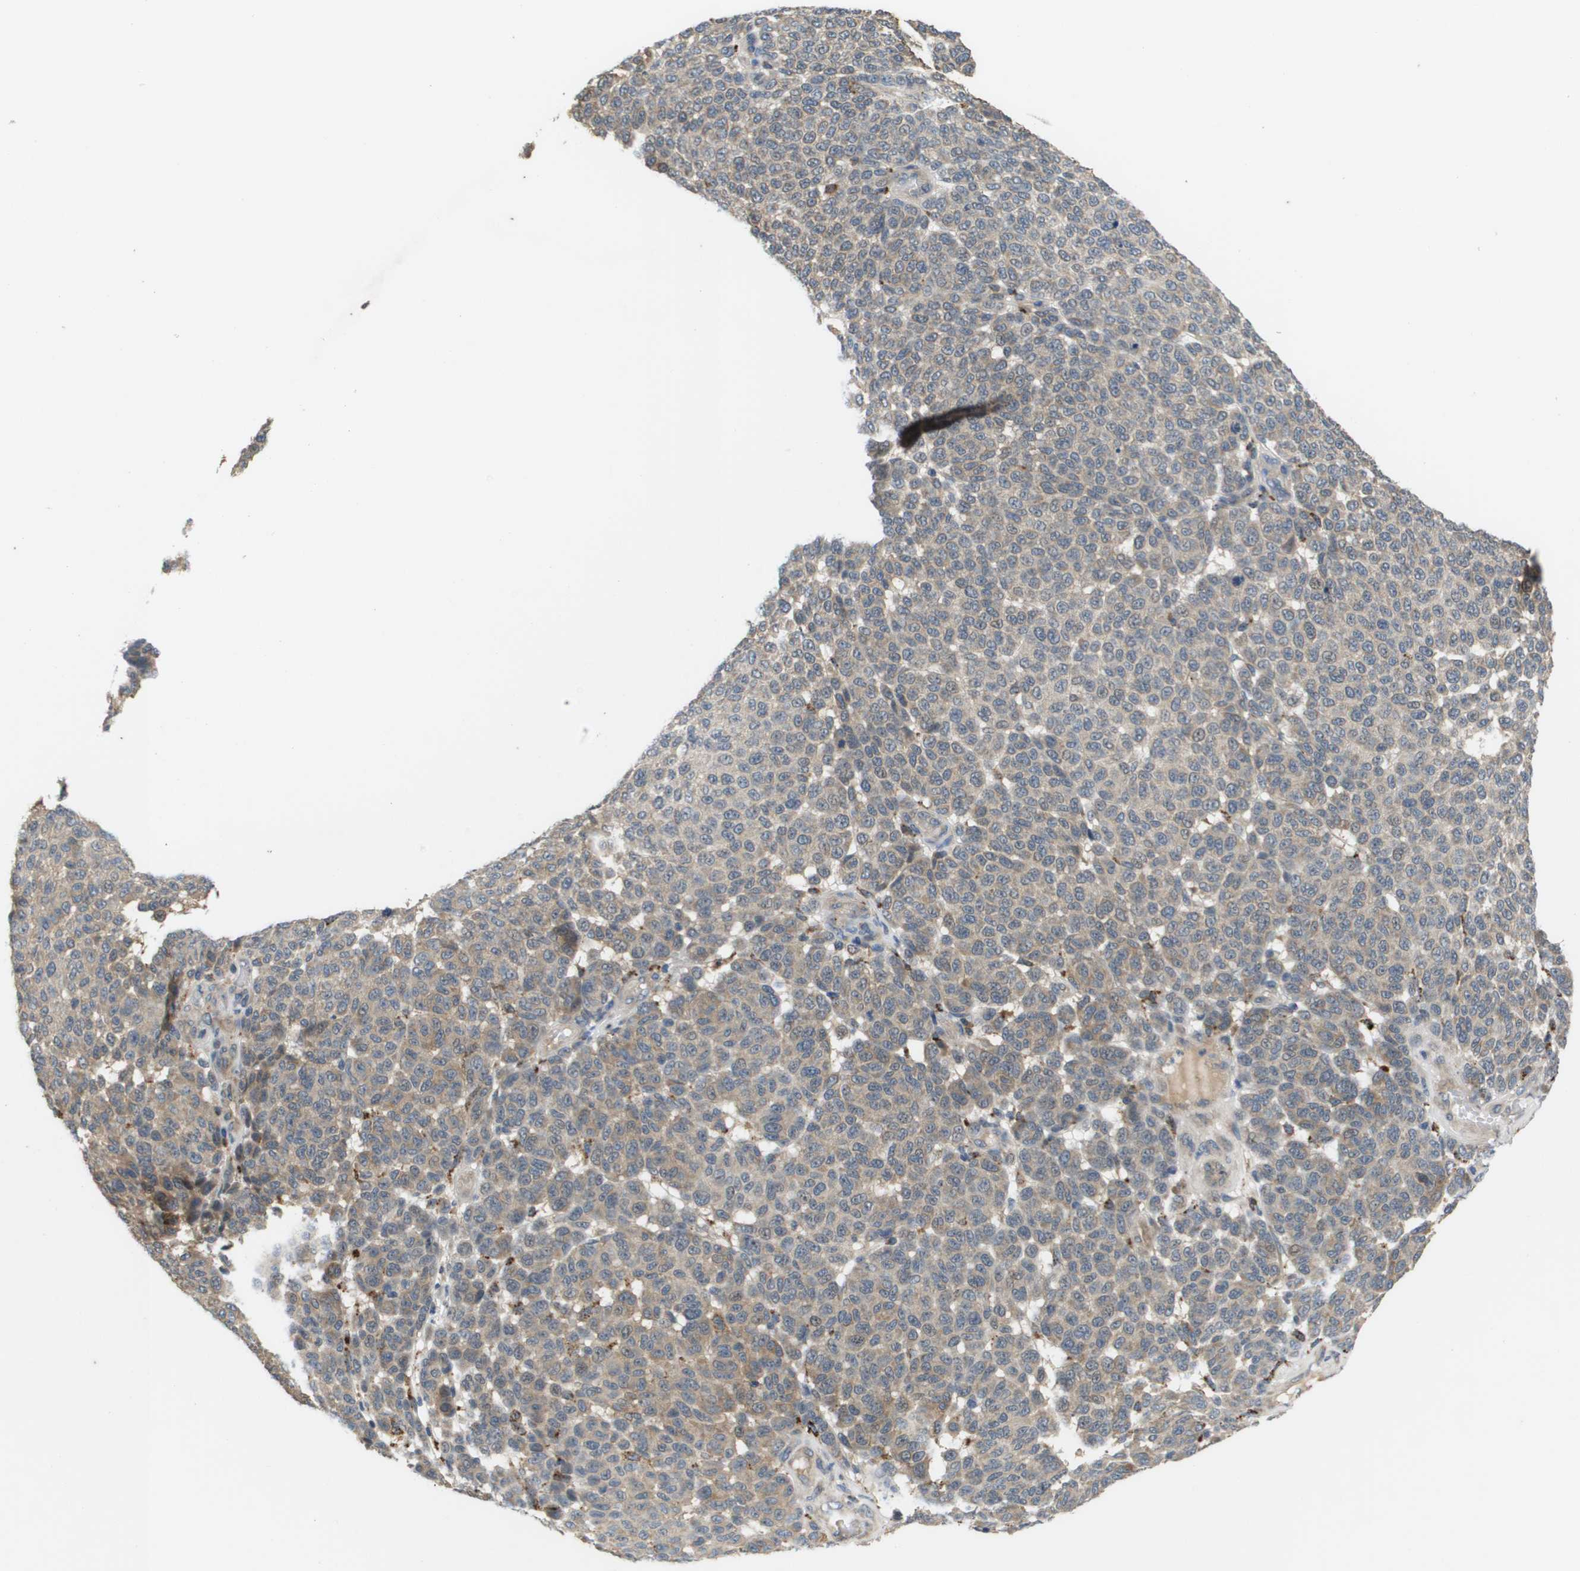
{"staining": {"intensity": "weak", "quantity": "<25%", "location": "cytoplasmic/membranous"}, "tissue": "melanoma", "cell_type": "Tumor cells", "image_type": "cancer", "snomed": [{"axis": "morphology", "description": "Malignant melanoma, NOS"}, {"axis": "topography", "description": "Skin"}], "caption": "Image shows no protein staining in tumor cells of melanoma tissue.", "gene": "SLC25A20", "patient": {"sex": "male", "age": 59}}